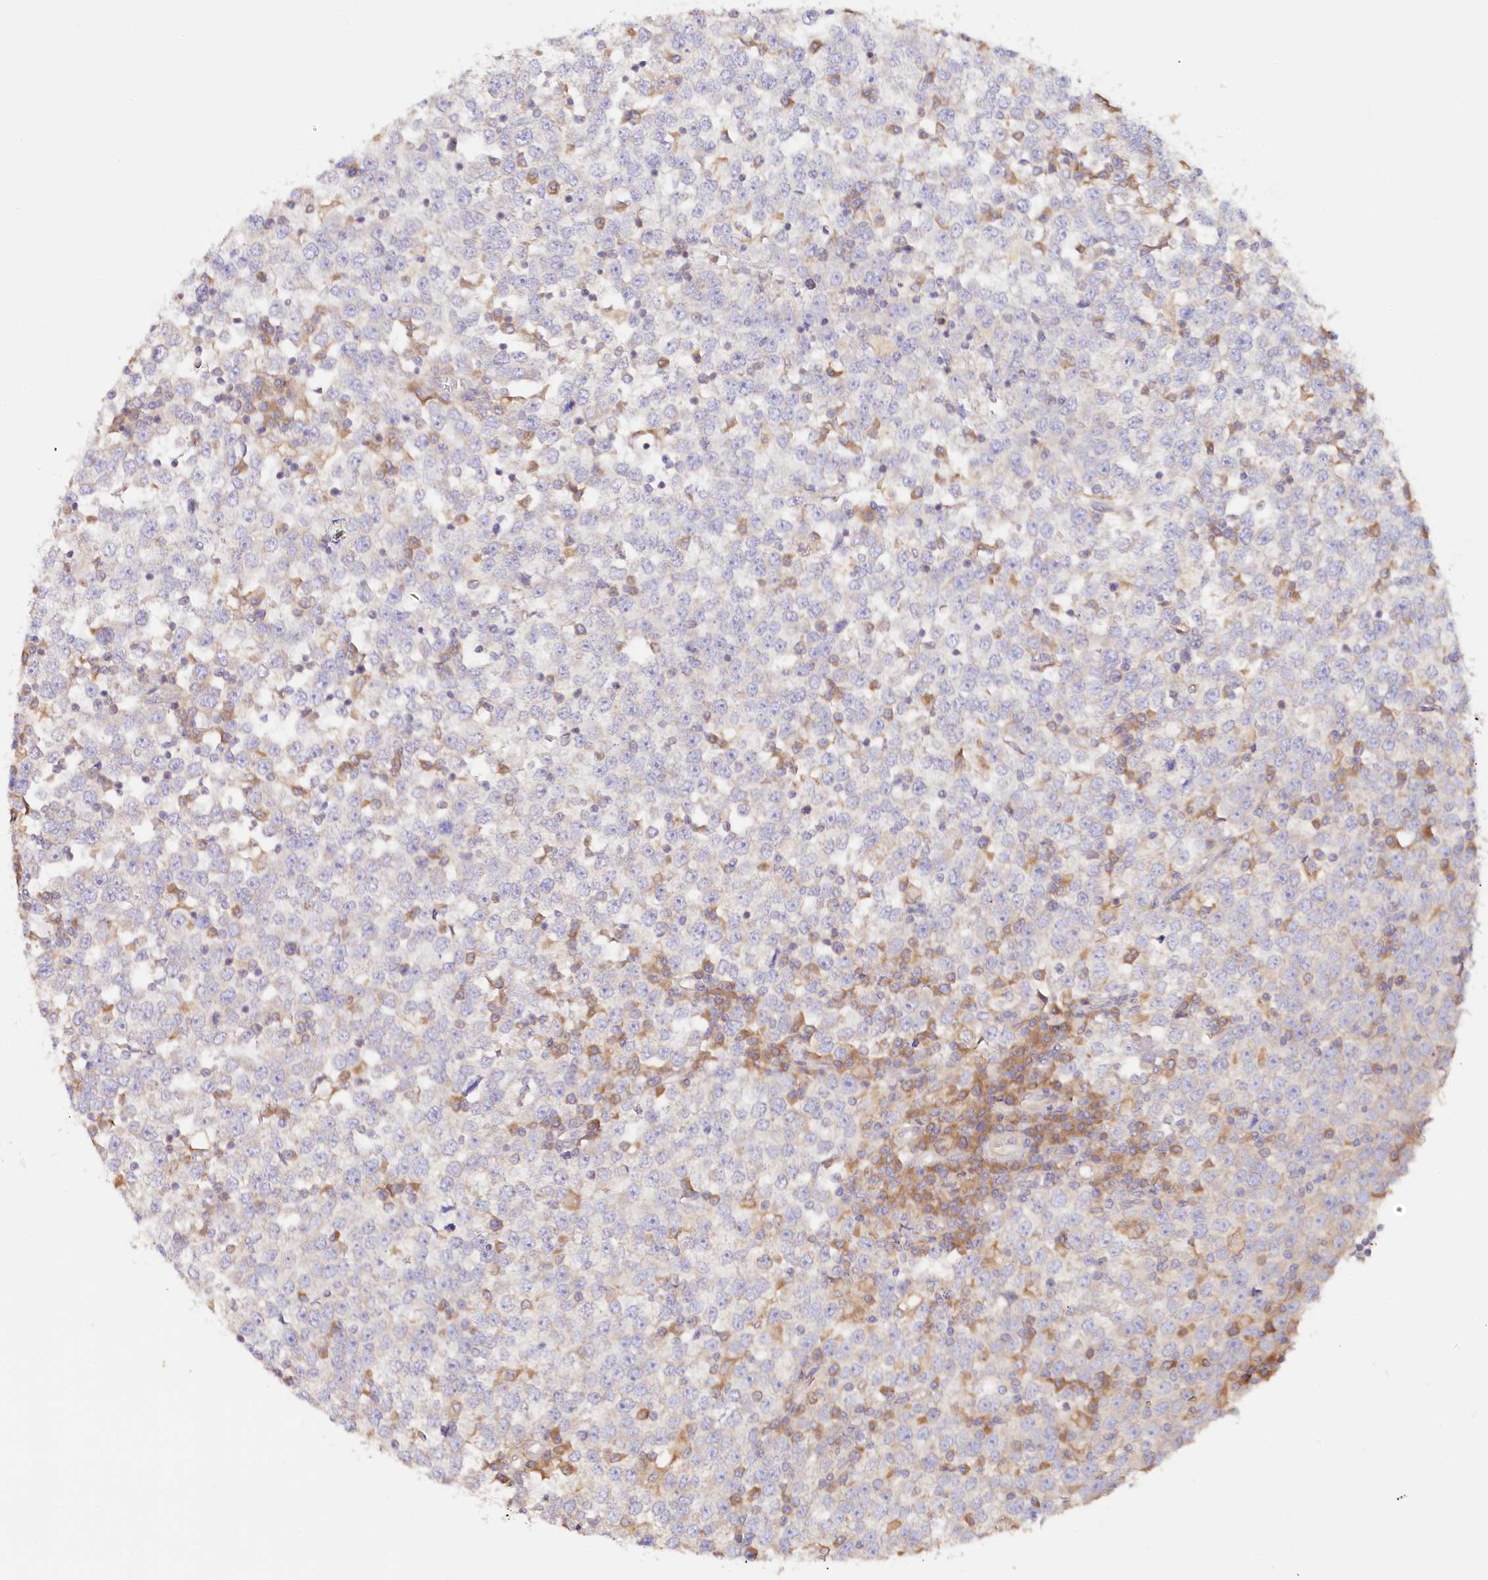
{"staining": {"intensity": "negative", "quantity": "none", "location": "none"}, "tissue": "testis cancer", "cell_type": "Tumor cells", "image_type": "cancer", "snomed": [{"axis": "morphology", "description": "Seminoma, NOS"}, {"axis": "topography", "description": "Testis"}], "caption": "Immunohistochemistry (IHC) histopathology image of human testis cancer stained for a protein (brown), which shows no positivity in tumor cells. (DAB (3,3'-diaminobenzidine) IHC, high magnification).", "gene": "PAIP2", "patient": {"sex": "male", "age": 65}}